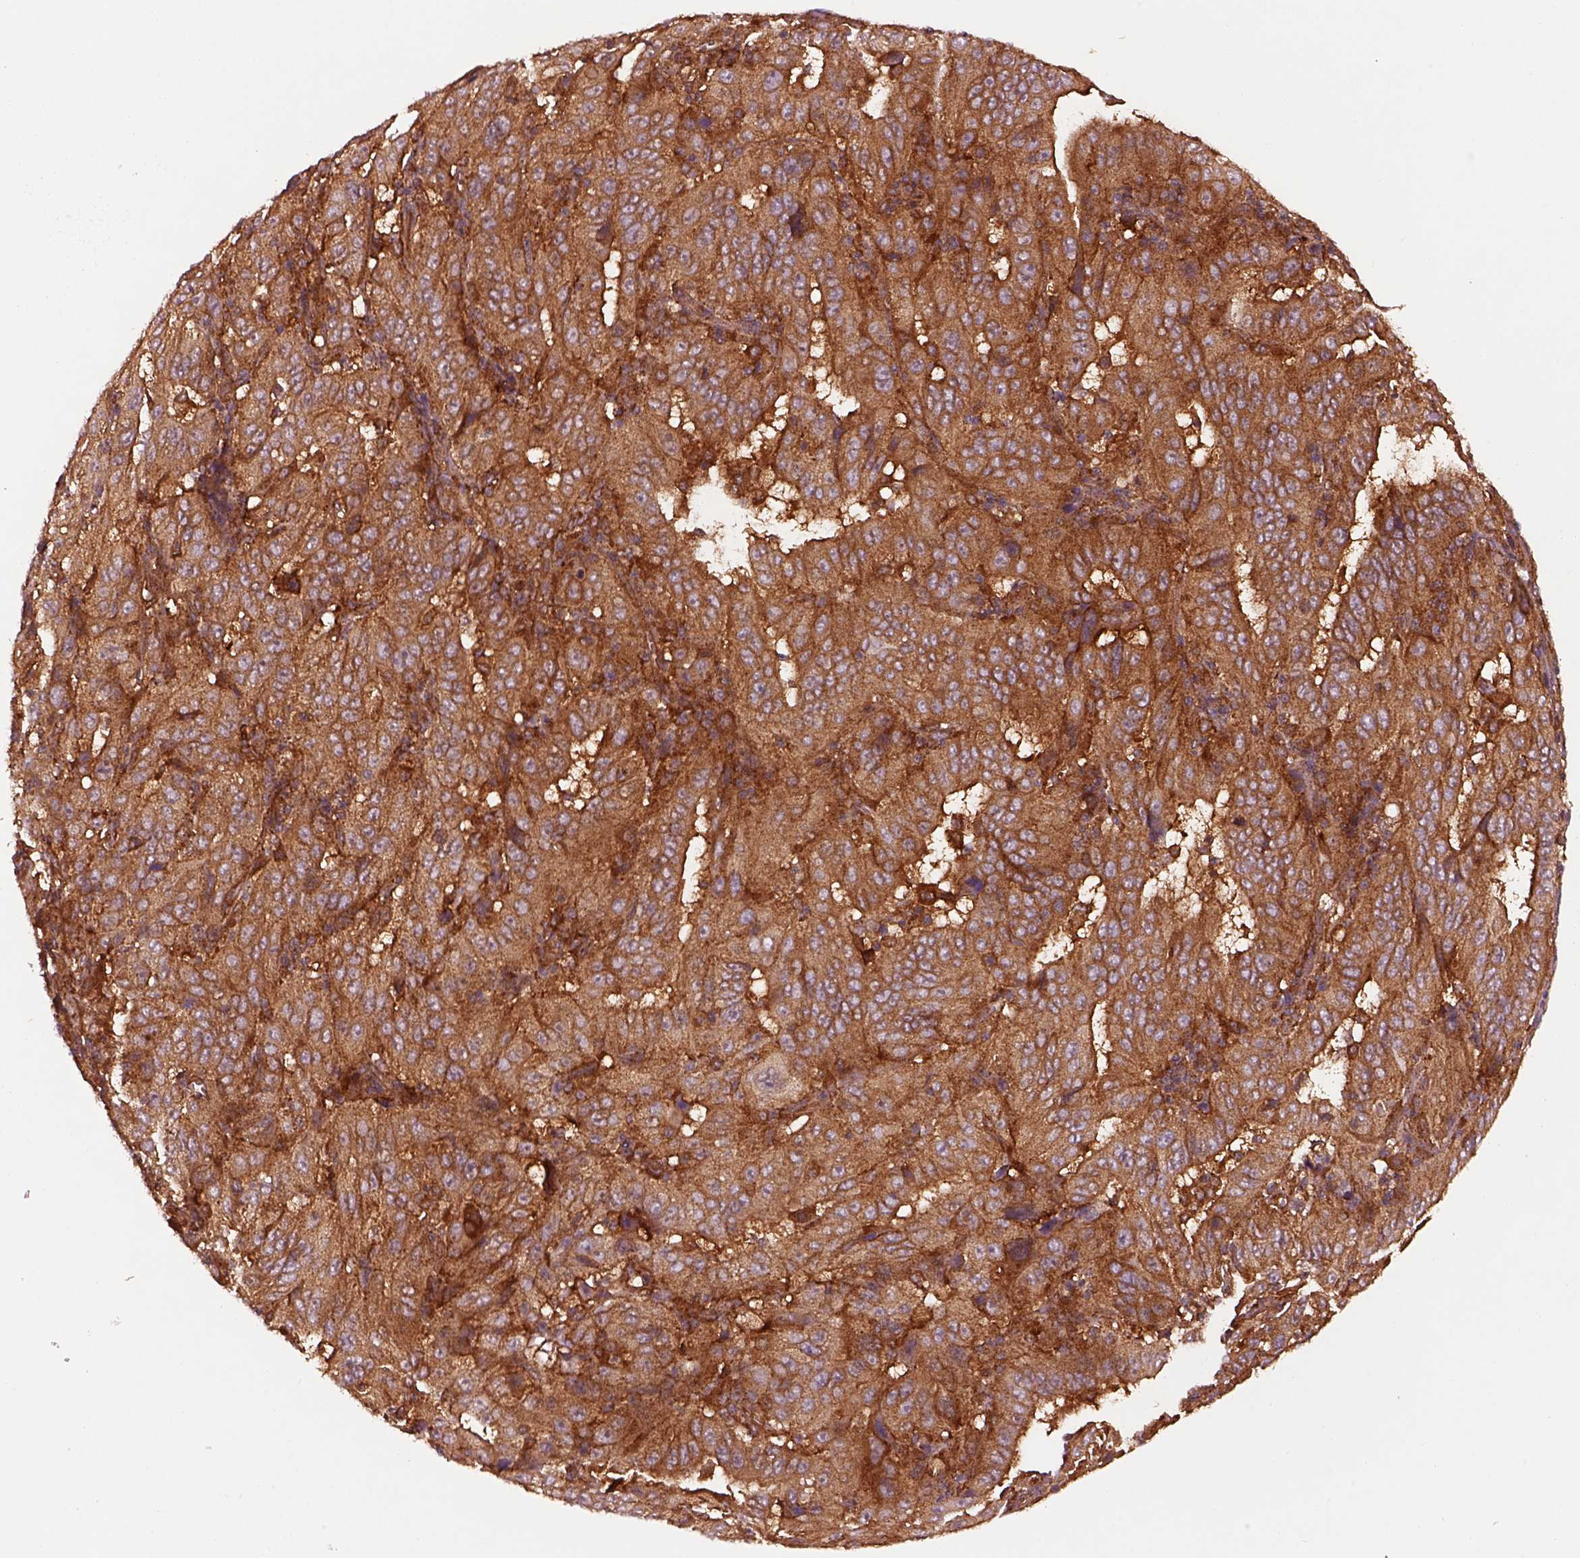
{"staining": {"intensity": "strong", "quantity": ">75%", "location": "cytoplasmic/membranous"}, "tissue": "pancreatic cancer", "cell_type": "Tumor cells", "image_type": "cancer", "snomed": [{"axis": "morphology", "description": "Adenocarcinoma, NOS"}, {"axis": "topography", "description": "Pancreas"}], "caption": "The immunohistochemical stain highlights strong cytoplasmic/membranous positivity in tumor cells of pancreatic adenocarcinoma tissue.", "gene": "WASHC2A", "patient": {"sex": "male", "age": 63}}